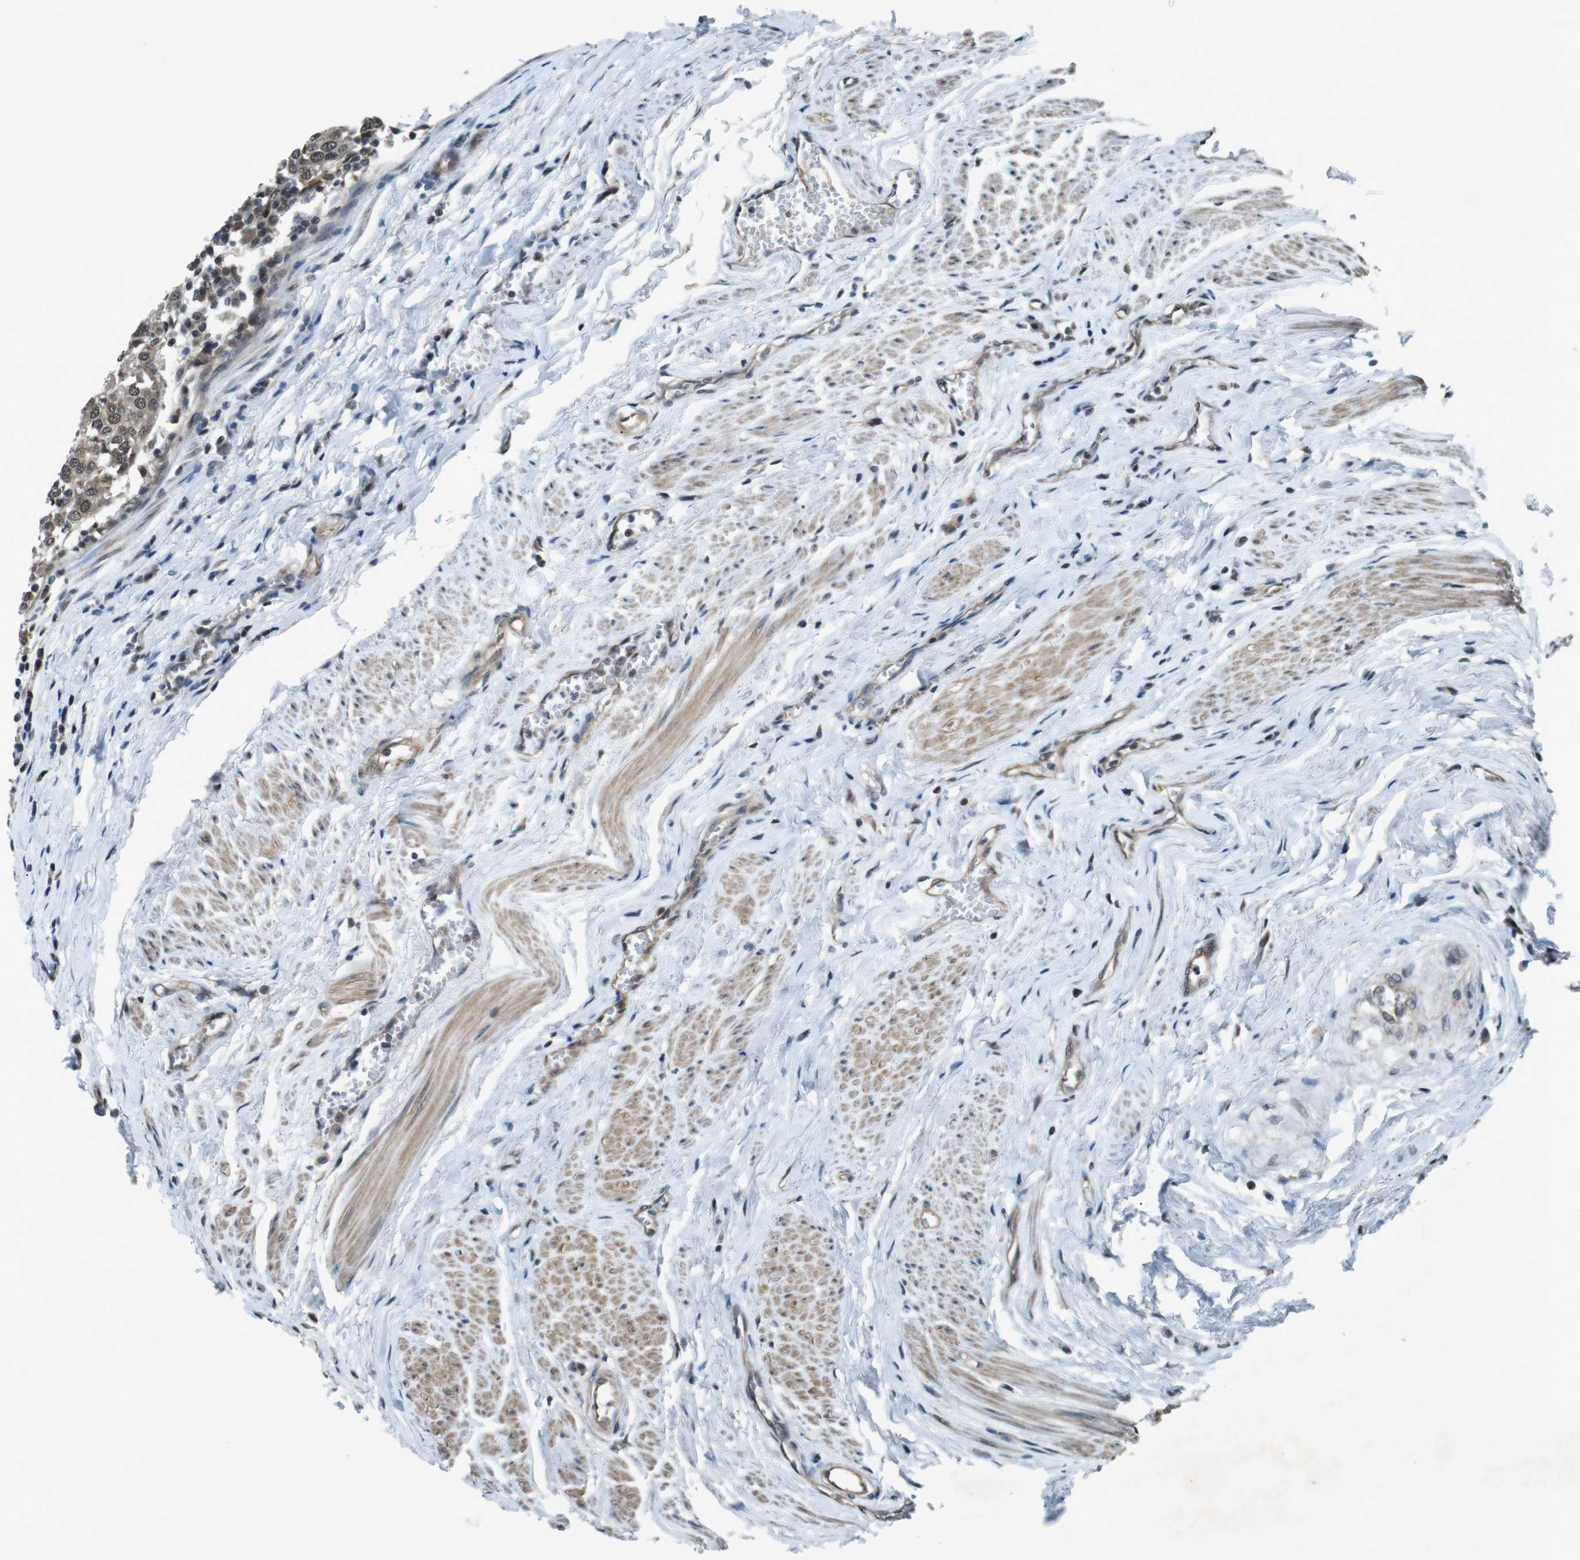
{"staining": {"intensity": "weak", "quantity": ">75%", "location": "cytoplasmic/membranous,nuclear"}, "tissue": "urothelial cancer", "cell_type": "Tumor cells", "image_type": "cancer", "snomed": [{"axis": "morphology", "description": "Urothelial carcinoma, High grade"}, {"axis": "topography", "description": "Urinary bladder"}], "caption": "Urothelial cancer tissue reveals weak cytoplasmic/membranous and nuclear expression in approximately >75% of tumor cells The protein of interest is shown in brown color, while the nuclei are stained blue.", "gene": "SOCS1", "patient": {"sex": "female", "age": 85}}